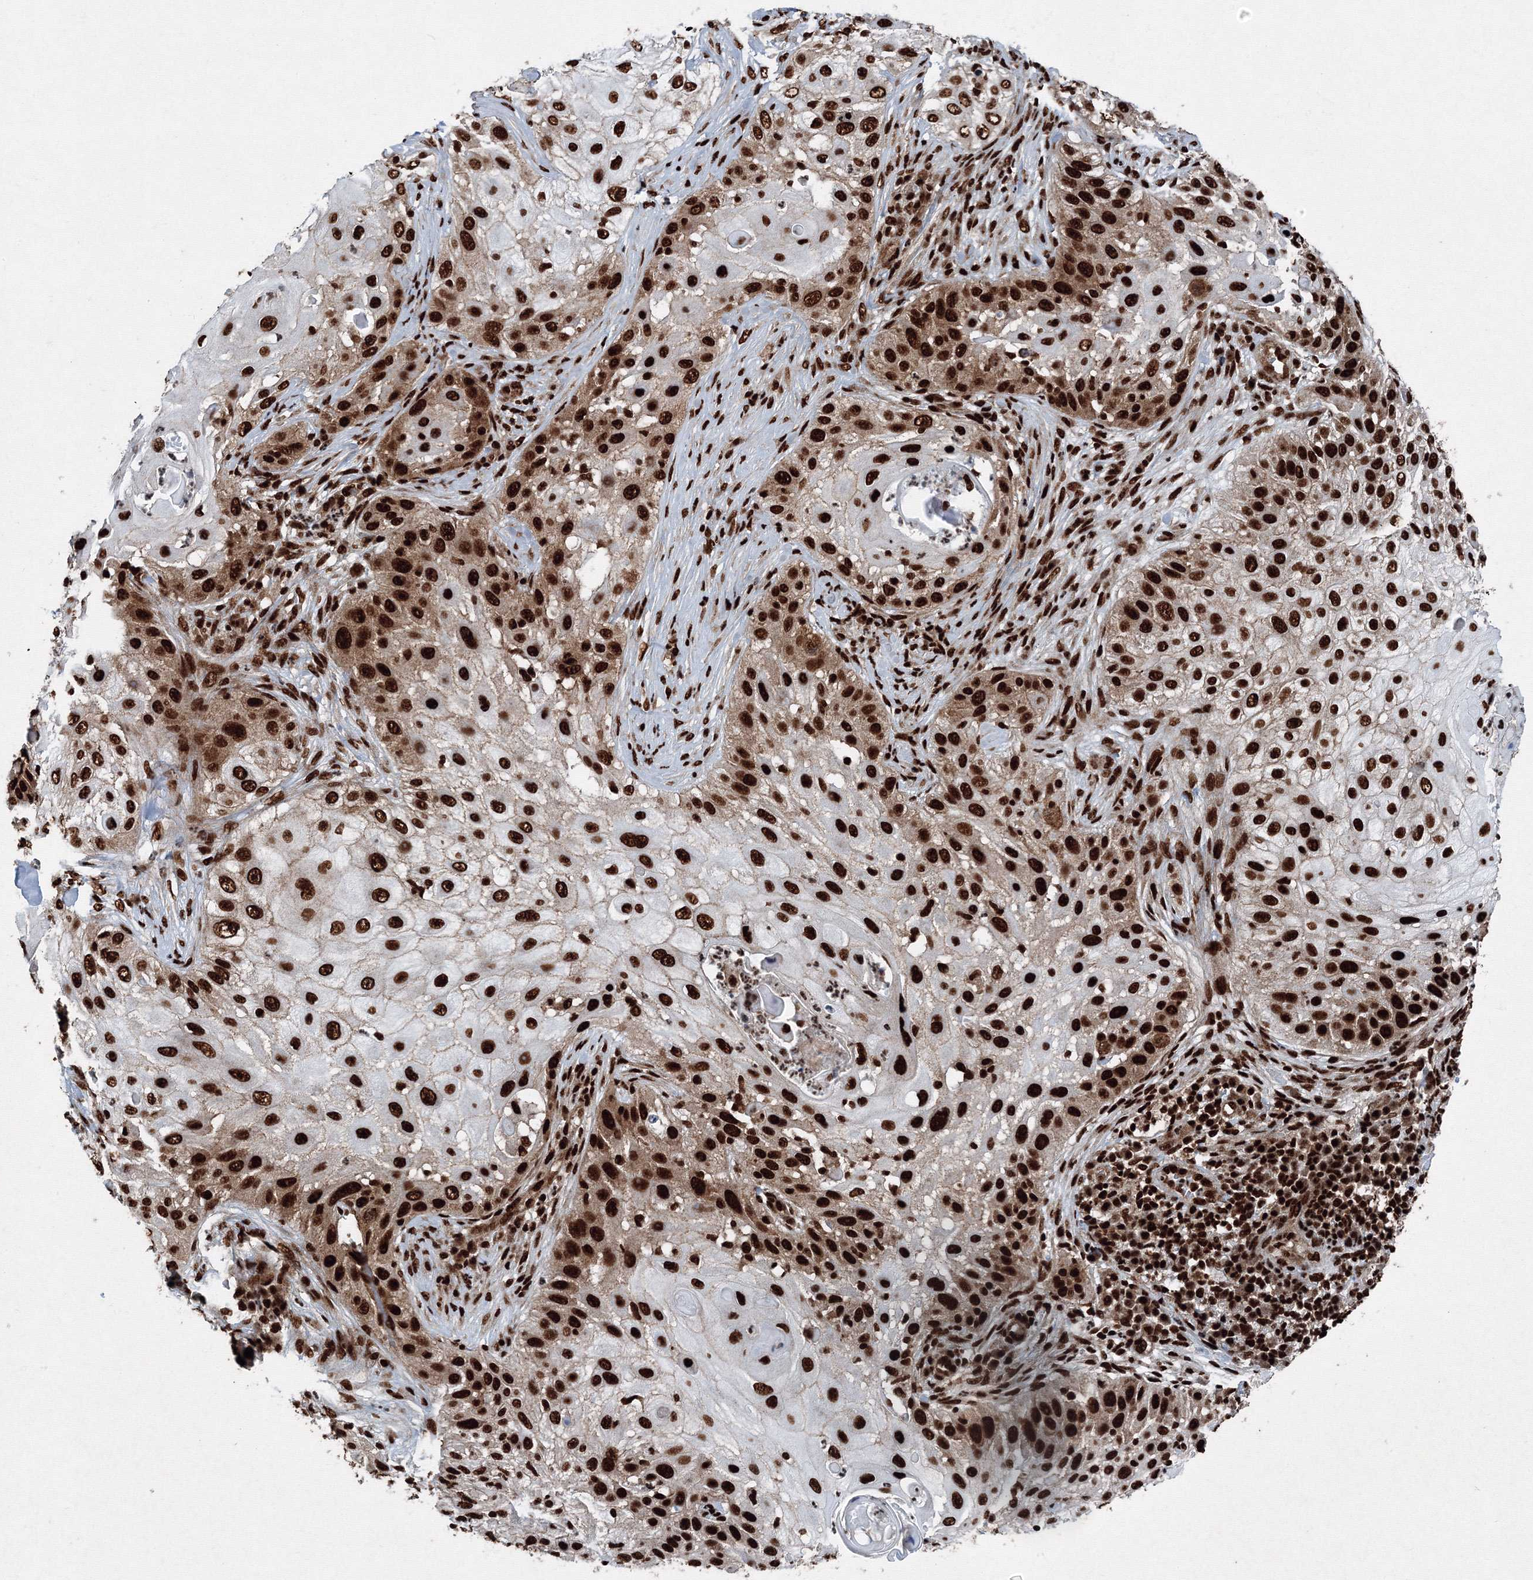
{"staining": {"intensity": "strong", "quantity": ">75%", "location": "nuclear"}, "tissue": "skin cancer", "cell_type": "Tumor cells", "image_type": "cancer", "snomed": [{"axis": "morphology", "description": "Squamous cell carcinoma, NOS"}, {"axis": "topography", "description": "Skin"}], "caption": "Immunohistochemical staining of skin cancer displays high levels of strong nuclear staining in approximately >75% of tumor cells. Nuclei are stained in blue.", "gene": "SNRPC", "patient": {"sex": "female", "age": 44}}